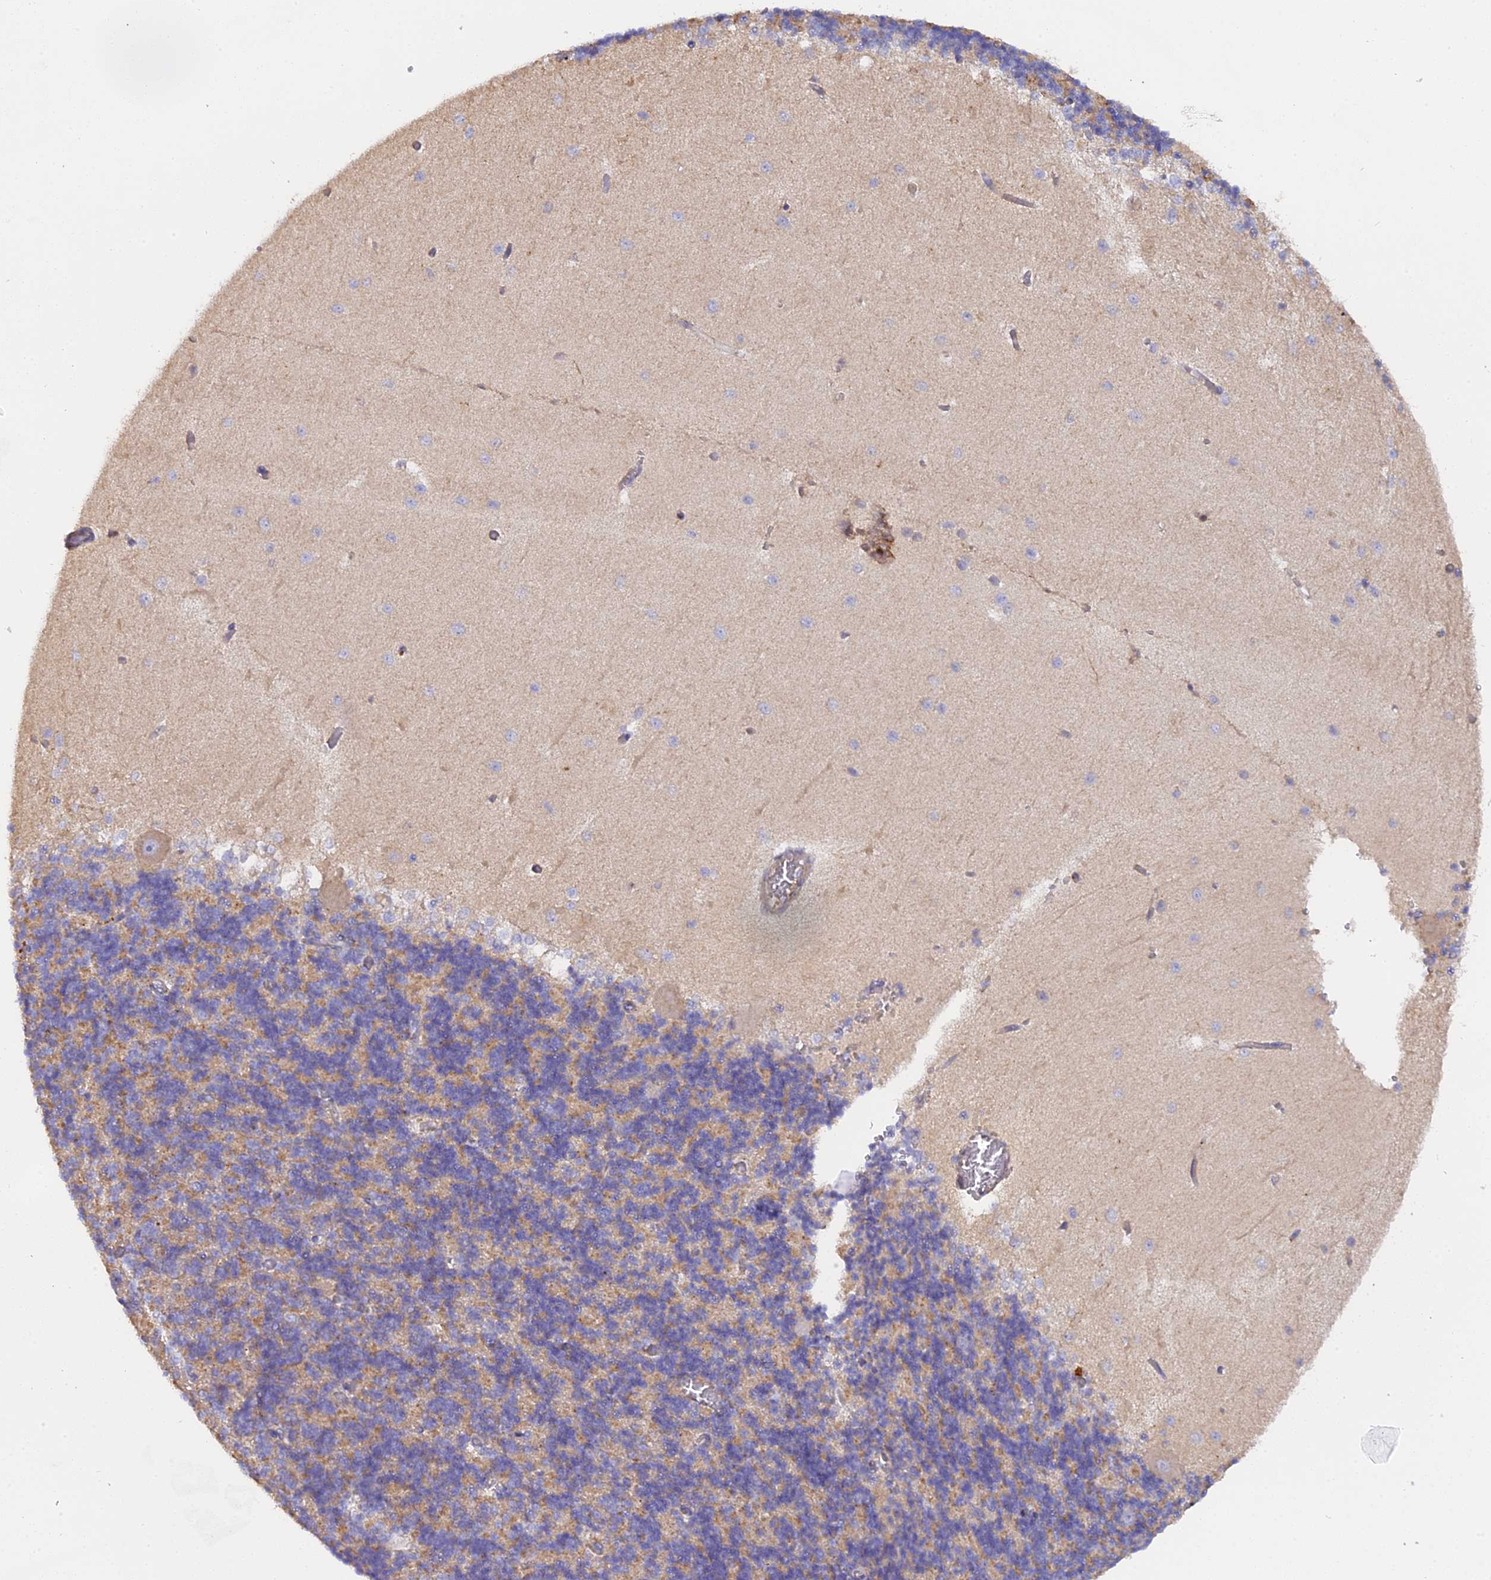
{"staining": {"intensity": "weak", "quantity": "<25%", "location": "cytoplasmic/membranous"}, "tissue": "cerebellum", "cell_type": "Cells in granular layer", "image_type": "normal", "snomed": [{"axis": "morphology", "description": "Normal tissue, NOS"}, {"axis": "topography", "description": "Cerebellum"}], "caption": "Immunohistochemical staining of benign cerebellum exhibits no significant positivity in cells in granular layer. (DAB IHC, high magnification).", "gene": "CFAP119", "patient": {"sex": "male", "age": 37}}